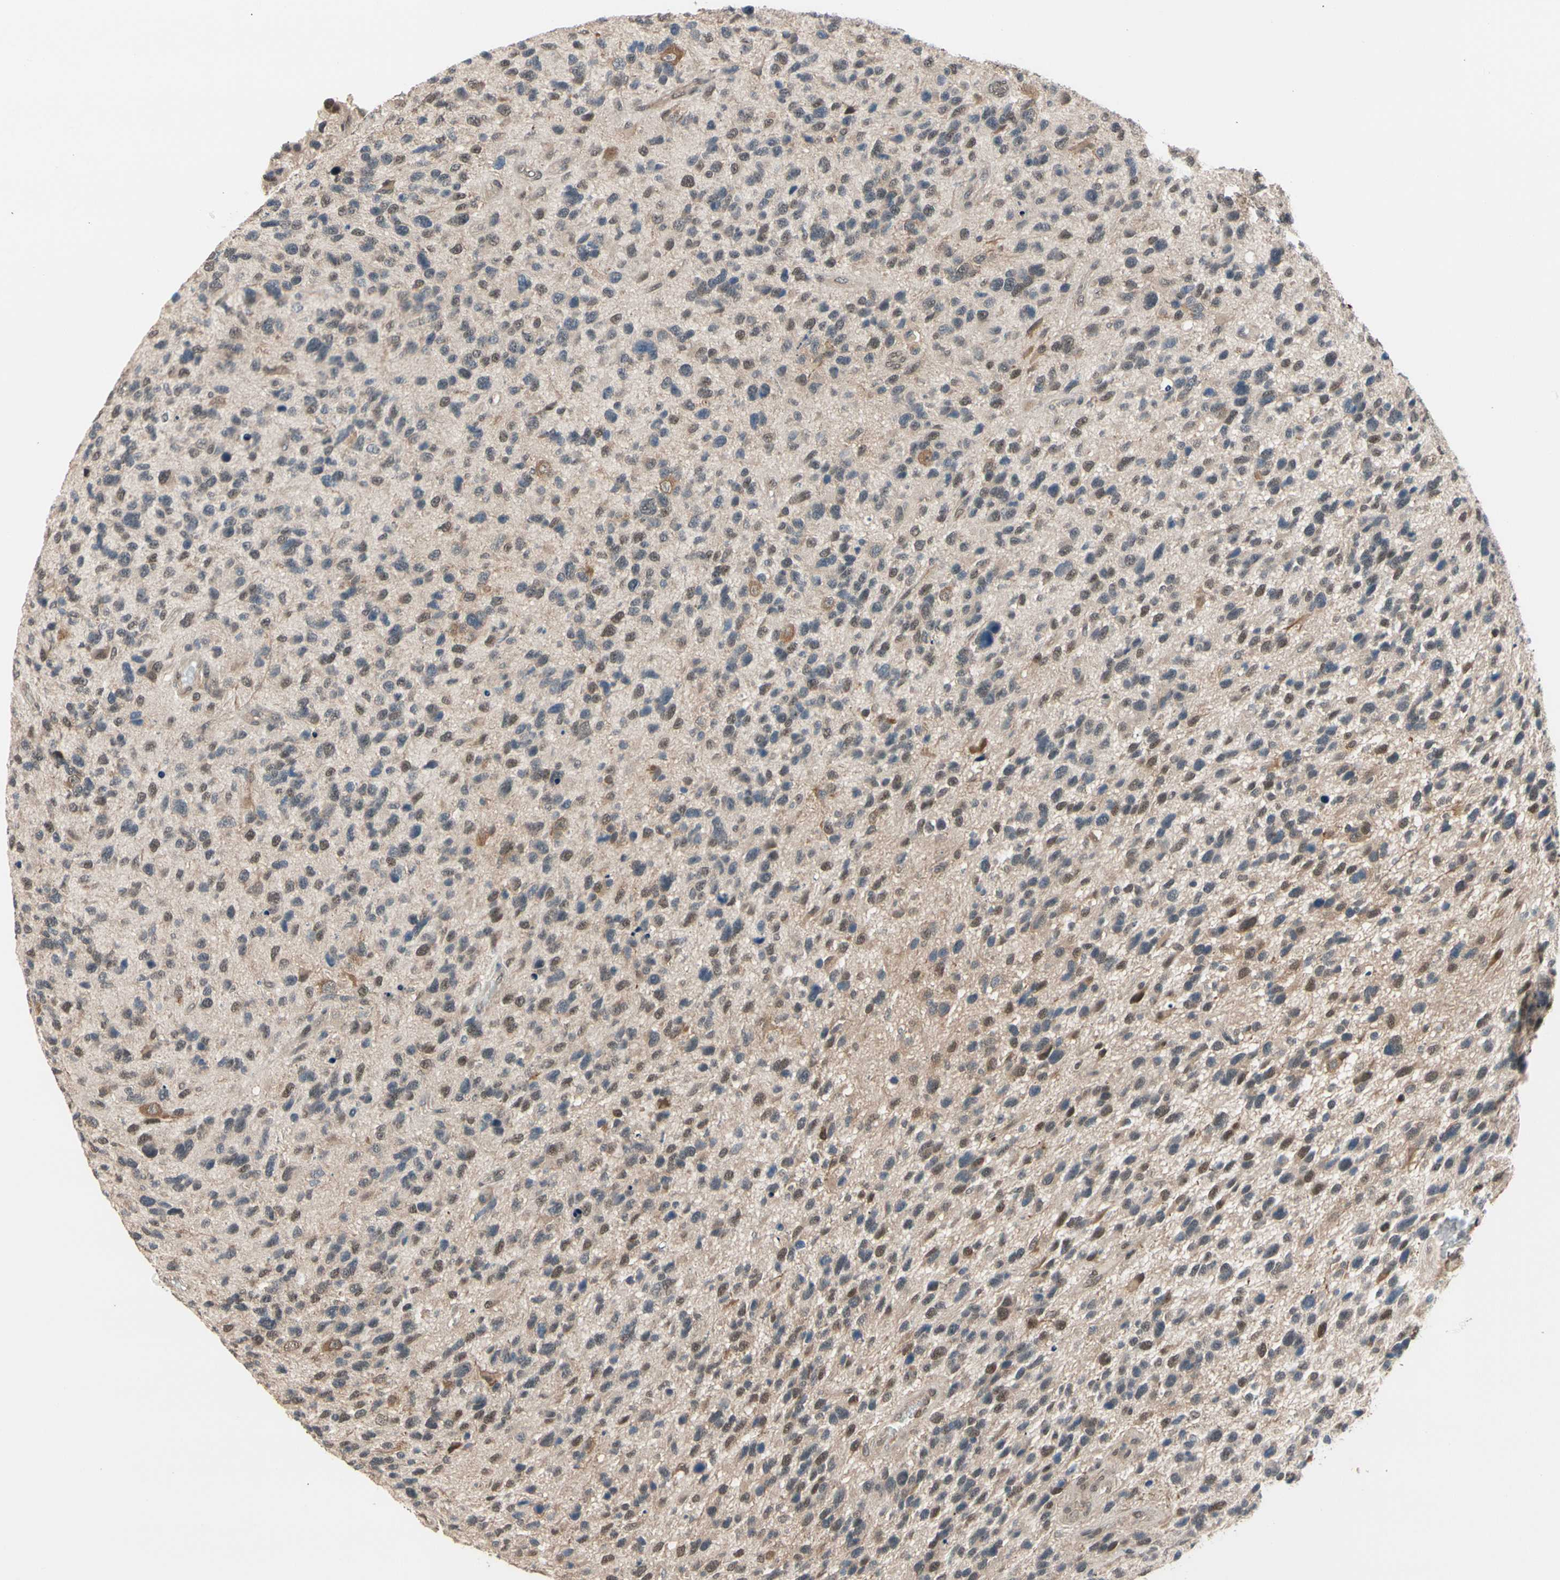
{"staining": {"intensity": "moderate", "quantity": "<25%", "location": "cytoplasmic/membranous"}, "tissue": "glioma", "cell_type": "Tumor cells", "image_type": "cancer", "snomed": [{"axis": "morphology", "description": "Glioma, malignant, High grade"}, {"axis": "topography", "description": "Brain"}], "caption": "High-power microscopy captured an IHC micrograph of glioma, revealing moderate cytoplasmic/membranous expression in about <25% of tumor cells.", "gene": "NGEF", "patient": {"sex": "female", "age": 58}}